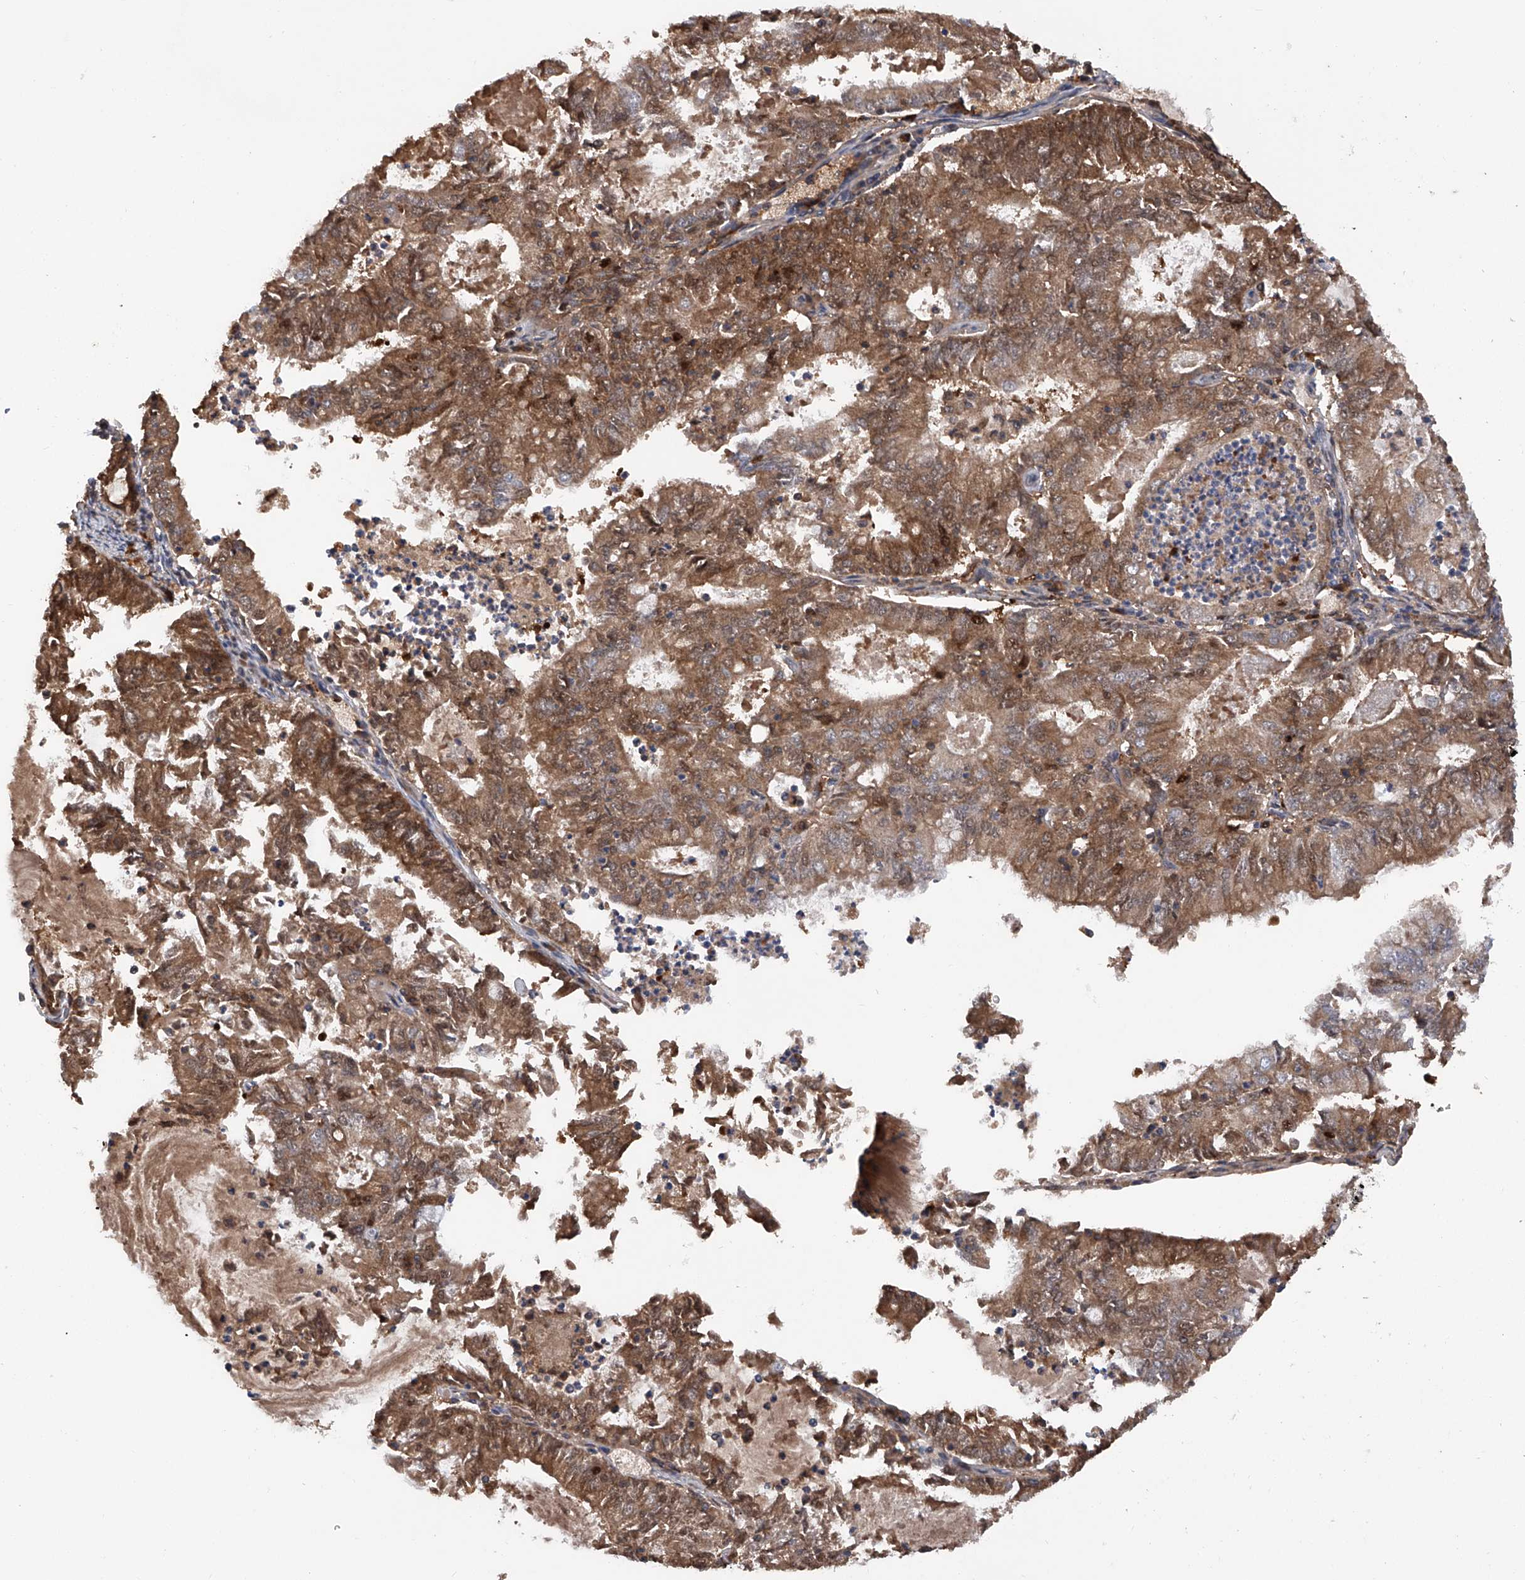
{"staining": {"intensity": "moderate", "quantity": ">75%", "location": "cytoplasmic/membranous"}, "tissue": "endometrial cancer", "cell_type": "Tumor cells", "image_type": "cancer", "snomed": [{"axis": "morphology", "description": "Adenocarcinoma, NOS"}, {"axis": "topography", "description": "Endometrium"}], "caption": "This photomicrograph reveals immunohistochemistry (IHC) staining of endometrial cancer (adenocarcinoma), with medium moderate cytoplasmic/membranous staining in approximately >75% of tumor cells.", "gene": "ASCC3", "patient": {"sex": "female", "age": 57}}